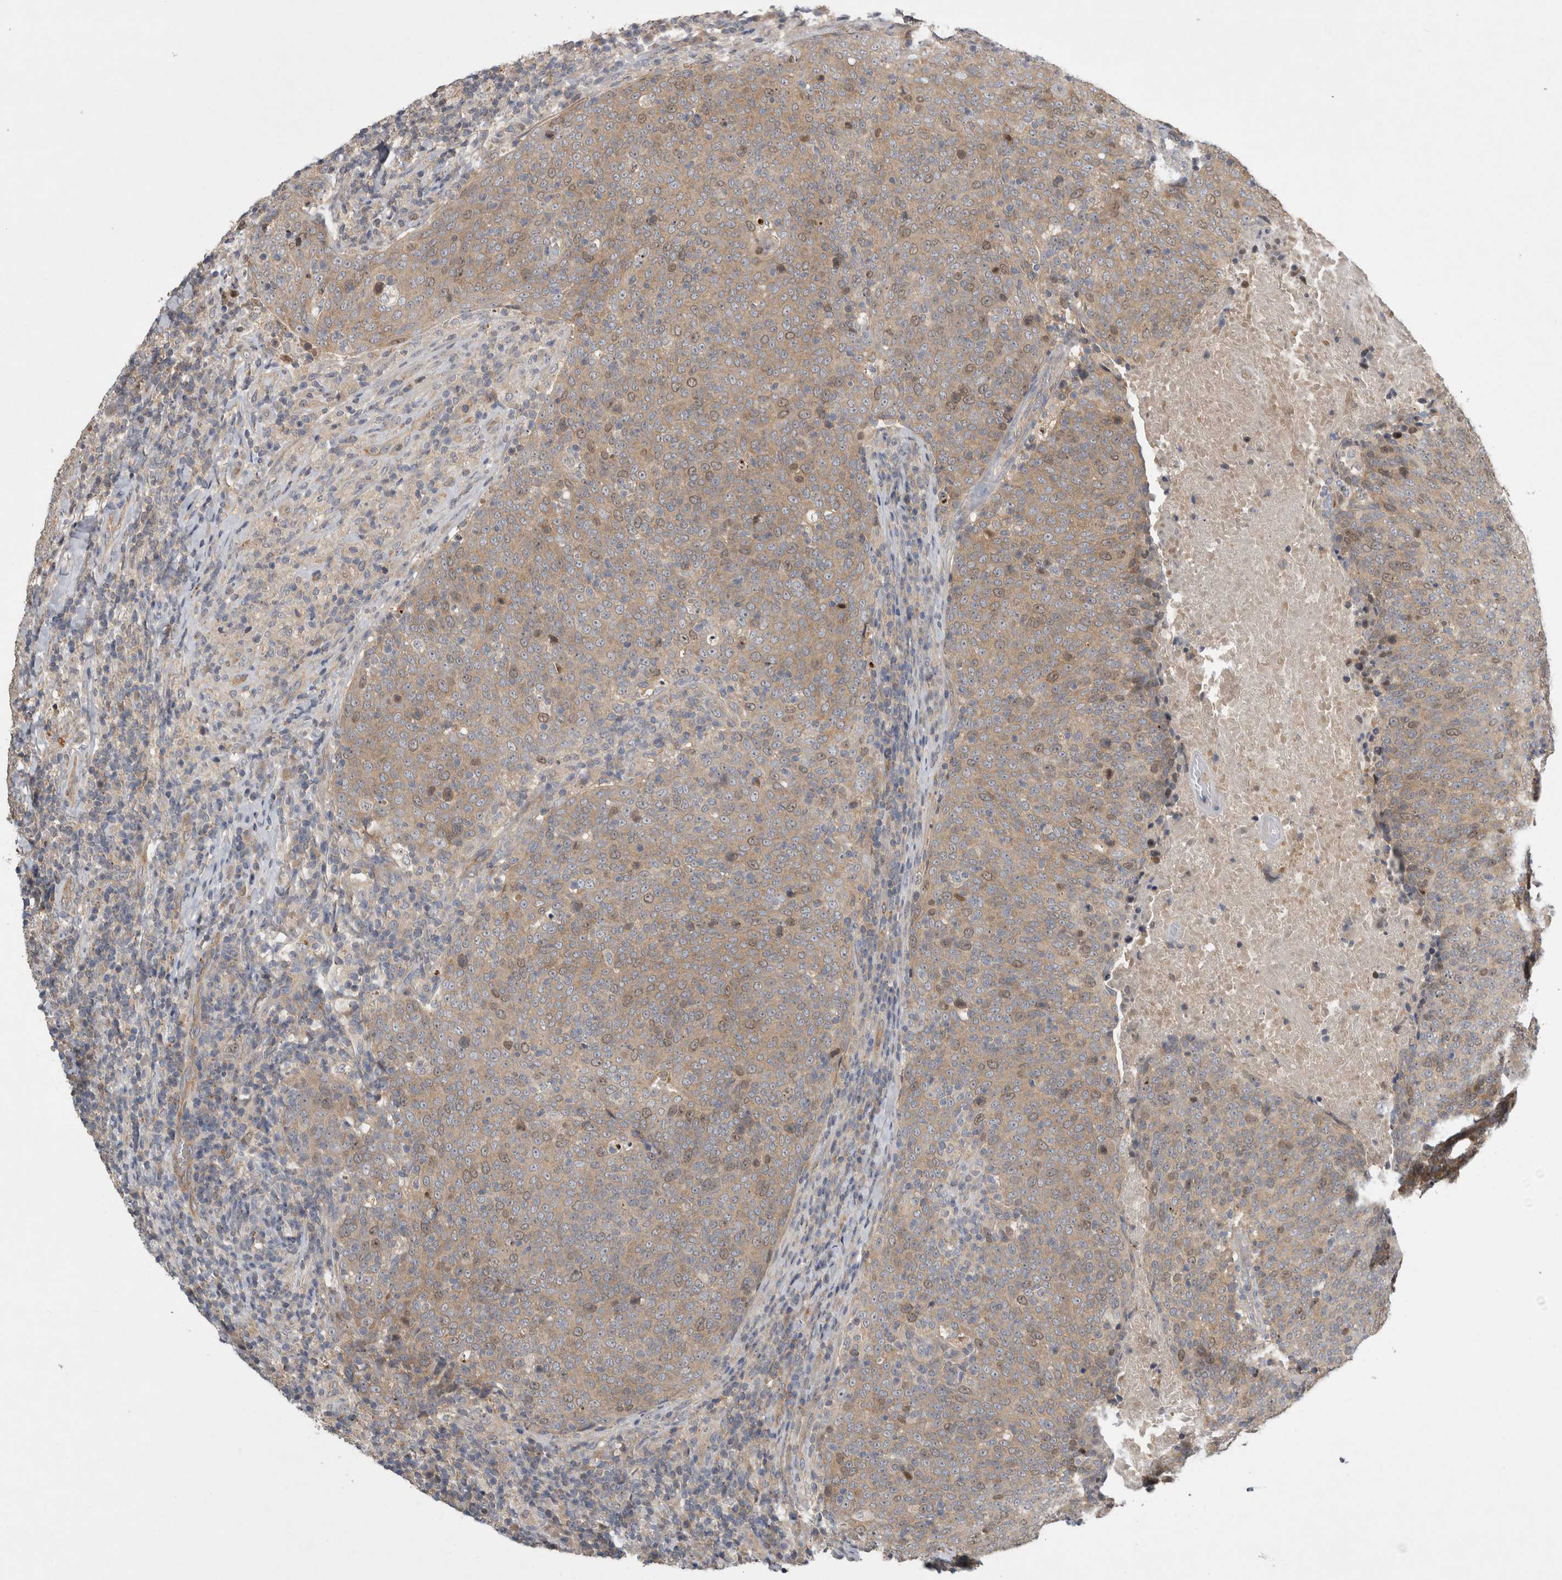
{"staining": {"intensity": "weak", "quantity": ">75%", "location": "cytoplasmic/membranous,nuclear"}, "tissue": "head and neck cancer", "cell_type": "Tumor cells", "image_type": "cancer", "snomed": [{"axis": "morphology", "description": "Squamous cell carcinoma, NOS"}, {"axis": "morphology", "description": "Squamous cell carcinoma, metastatic, NOS"}, {"axis": "topography", "description": "Lymph node"}, {"axis": "topography", "description": "Head-Neck"}], "caption": "Immunohistochemistry (IHC) micrograph of head and neck cancer (squamous cell carcinoma) stained for a protein (brown), which shows low levels of weak cytoplasmic/membranous and nuclear expression in approximately >75% of tumor cells.", "gene": "TRMT61B", "patient": {"sex": "male", "age": 62}}